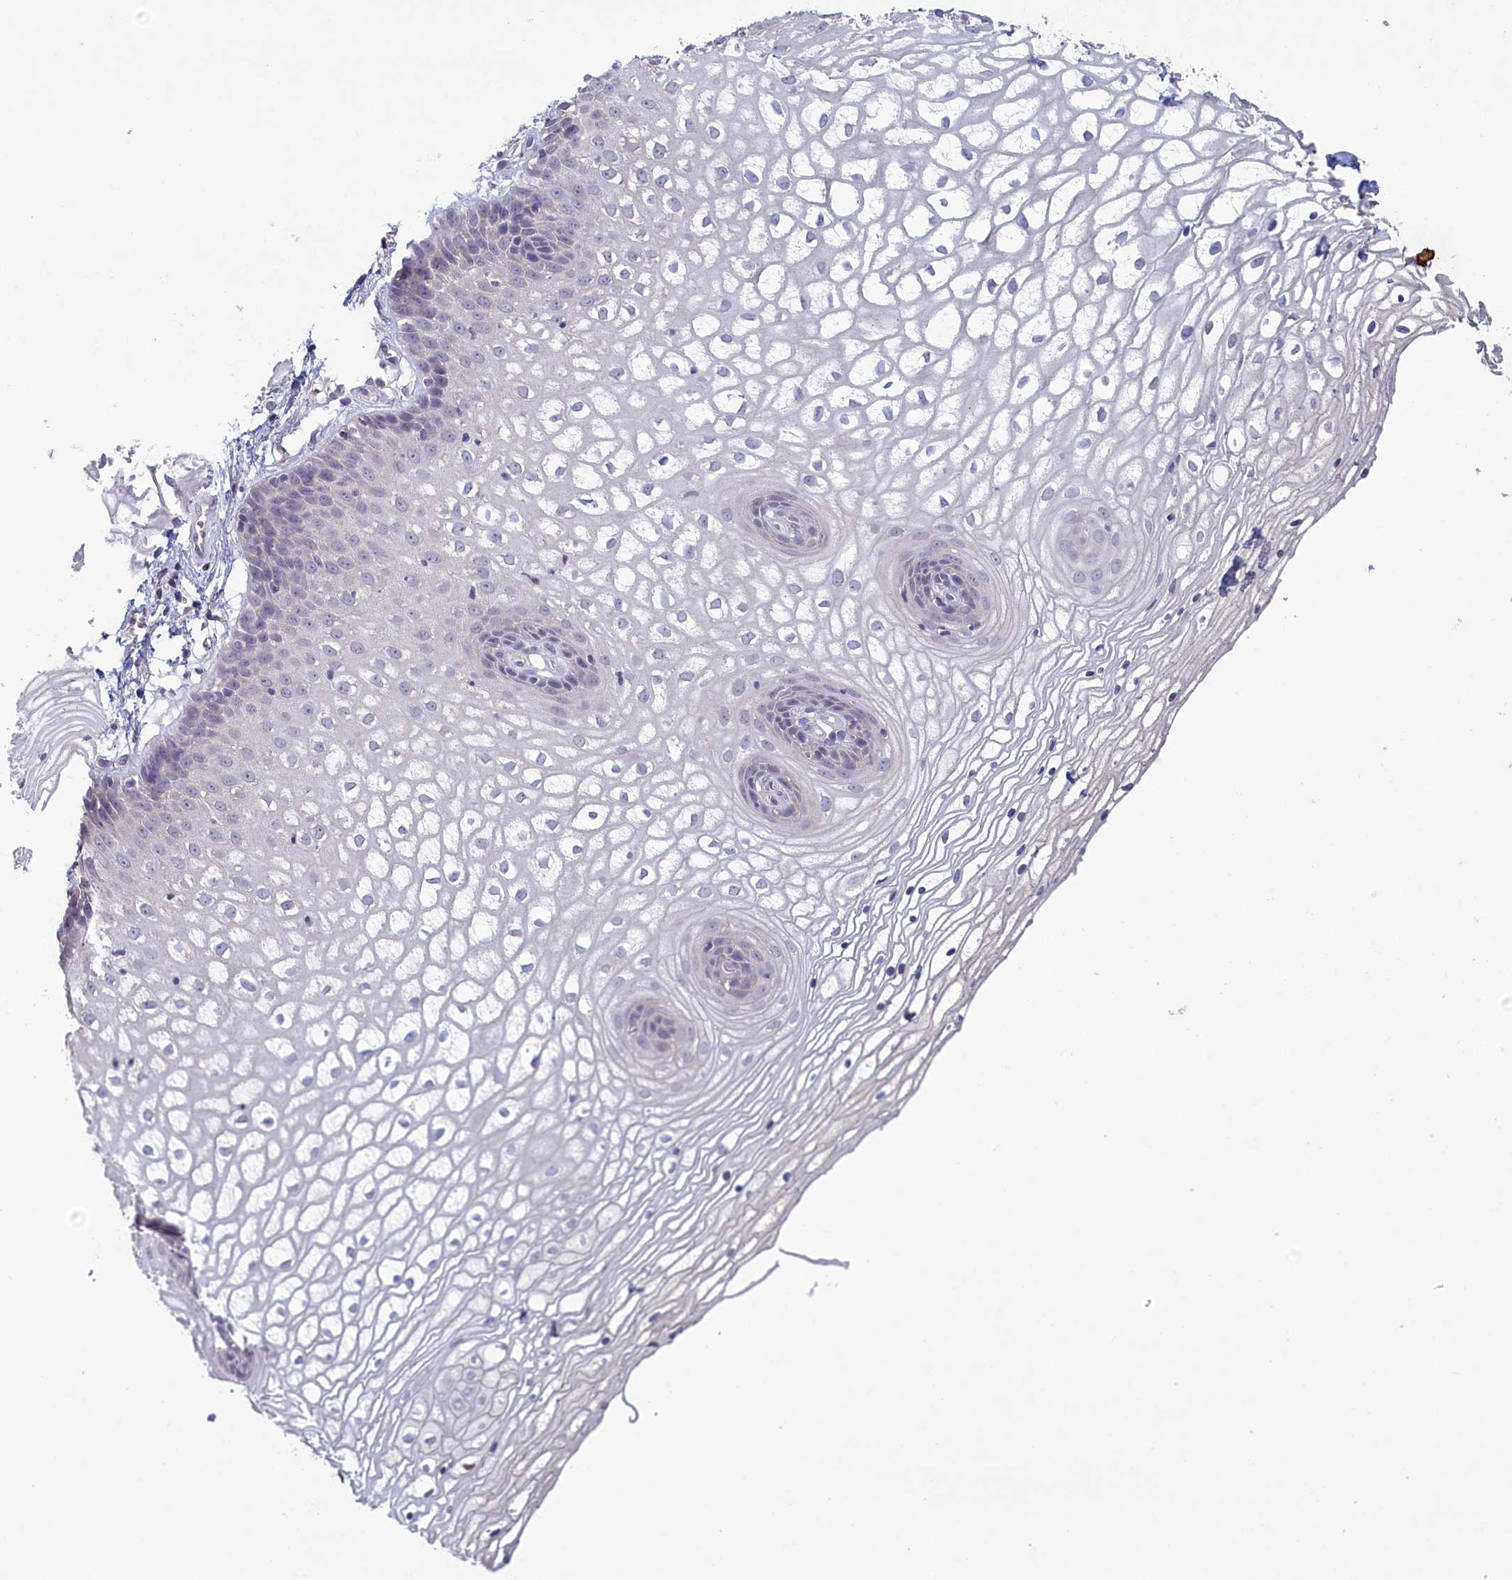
{"staining": {"intensity": "negative", "quantity": "none", "location": "none"}, "tissue": "vagina", "cell_type": "Squamous epithelial cells", "image_type": "normal", "snomed": [{"axis": "morphology", "description": "Normal tissue, NOS"}, {"axis": "topography", "description": "Vagina"}], "caption": "Immunohistochemistry of unremarkable vagina demonstrates no staining in squamous epithelial cells. (DAB IHC with hematoxylin counter stain).", "gene": "ATF7IP2", "patient": {"sex": "female", "age": 34}}